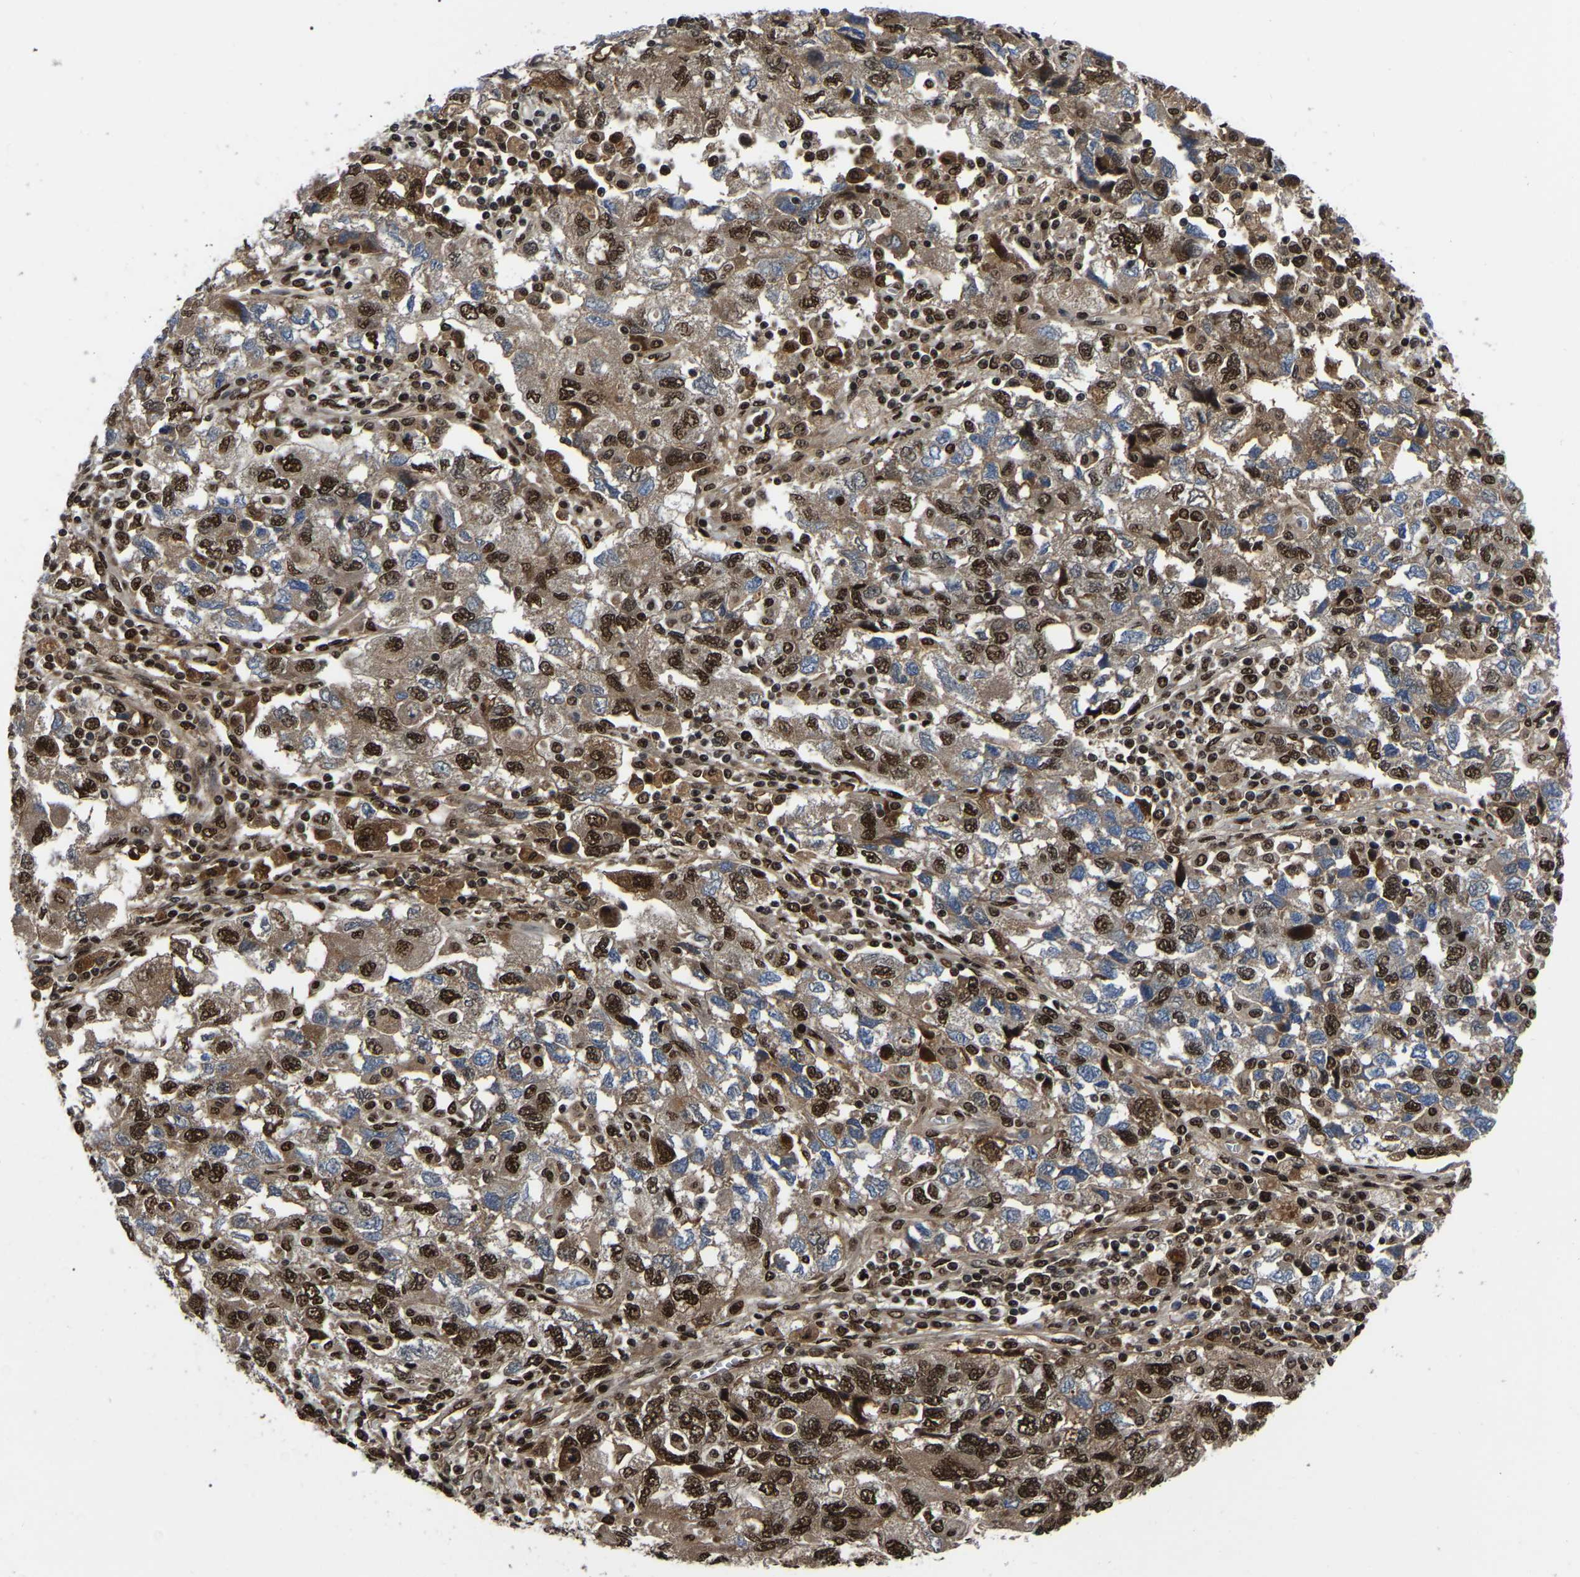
{"staining": {"intensity": "strong", "quantity": "25%-75%", "location": "cytoplasmic/membranous,nuclear"}, "tissue": "ovarian cancer", "cell_type": "Tumor cells", "image_type": "cancer", "snomed": [{"axis": "morphology", "description": "Carcinoma, NOS"}, {"axis": "morphology", "description": "Cystadenocarcinoma, serous, NOS"}, {"axis": "topography", "description": "Ovary"}], "caption": "Human serous cystadenocarcinoma (ovarian) stained with a brown dye shows strong cytoplasmic/membranous and nuclear positive staining in approximately 25%-75% of tumor cells.", "gene": "TRIM35", "patient": {"sex": "female", "age": 69}}